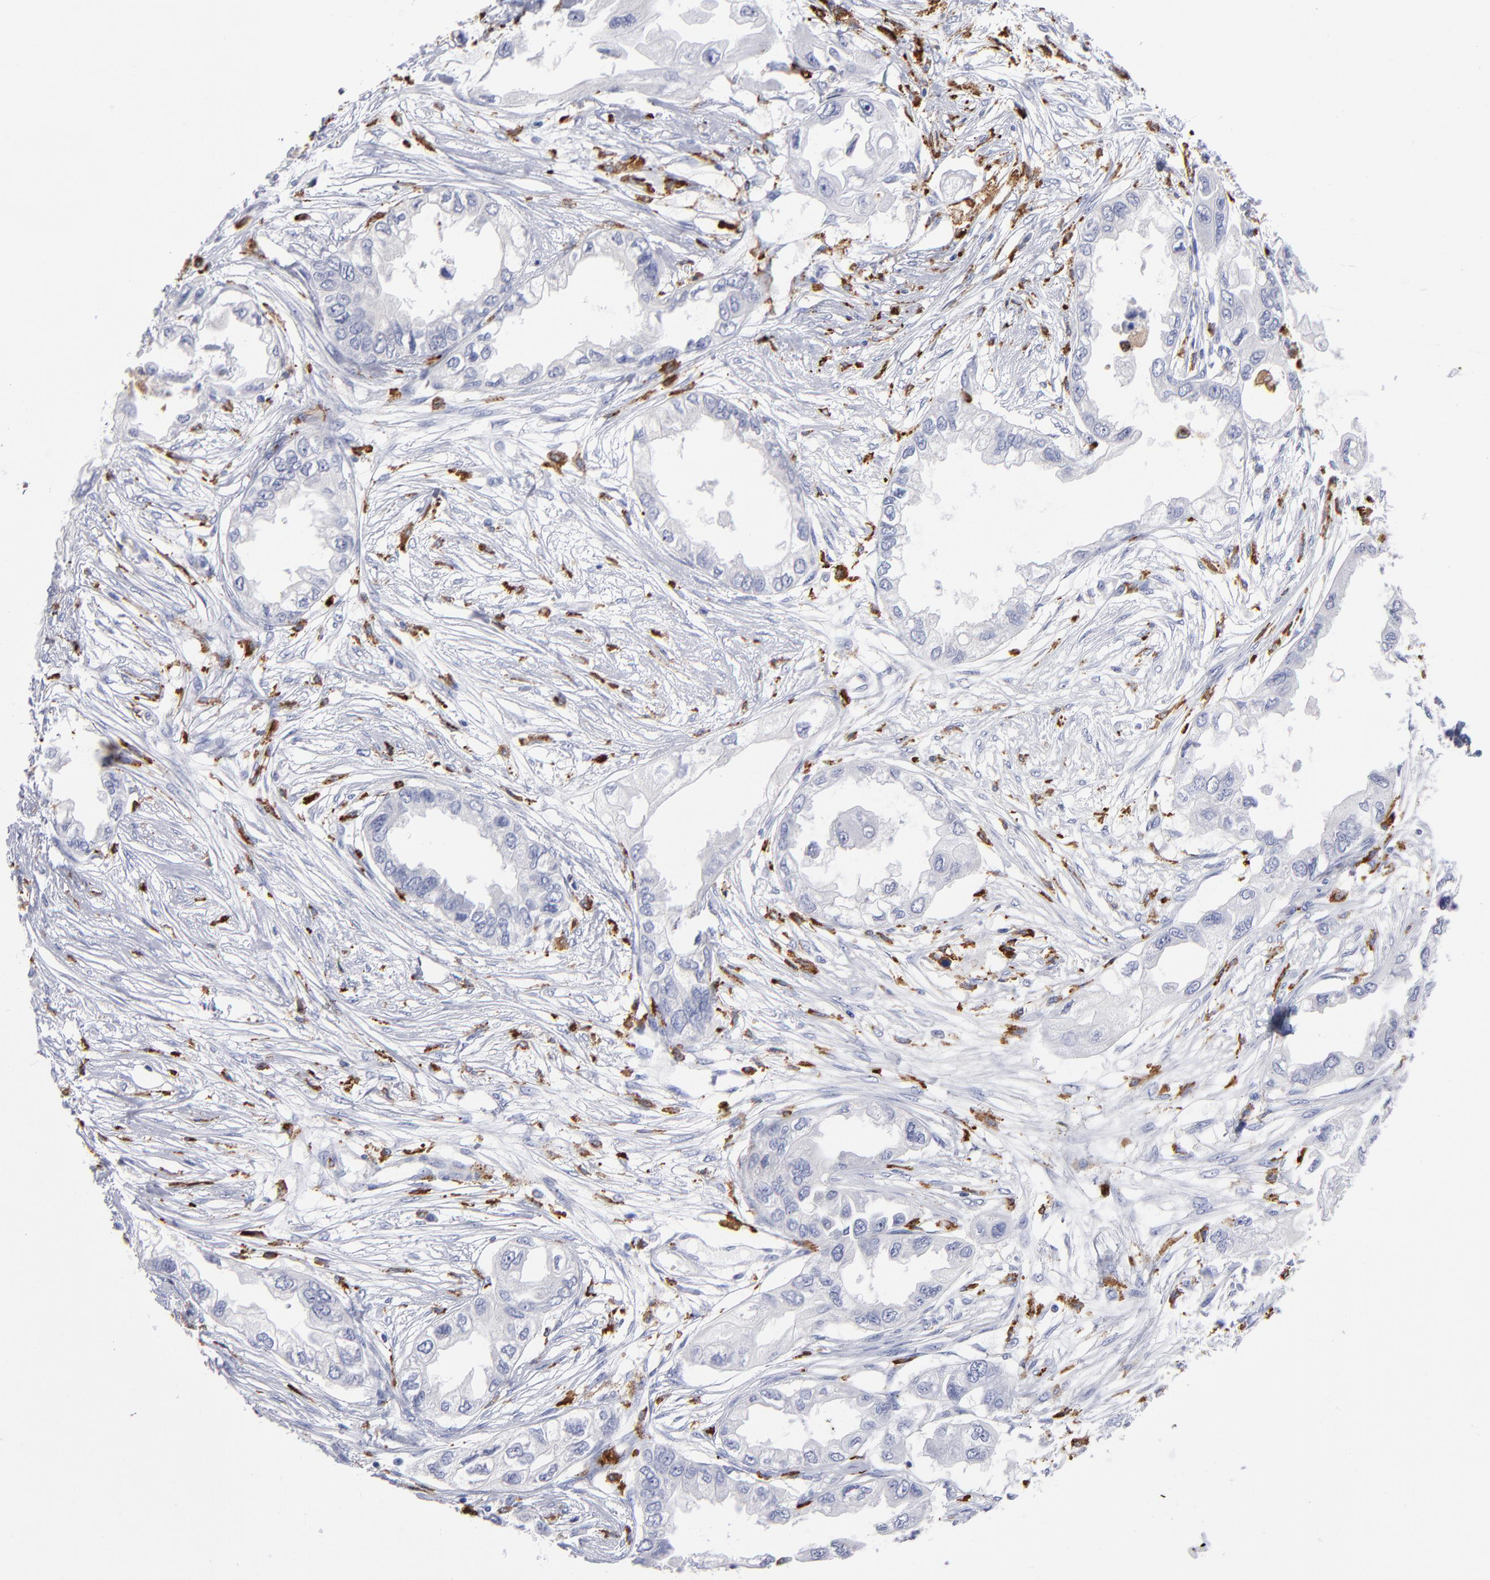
{"staining": {"intensity": "negative", "quantity": "none", "location": "none"}, "tissue": "endometrial cancer", "cell_type": "Tumor cells", "image_type": "cancer", "snomed": [{"axis": "morphology", "description": "Adenocarcinoma, NOS"}, {"axis": "topography", "description": "Endometrium"}], "caption": "A high-resolution histopathology image shows IHC staining of adenocarcinoma (endometrial), which exhibits no significant staining in tumor cells.", "gene": "CD180", "patient": {"sex": "female", "age": 67}}